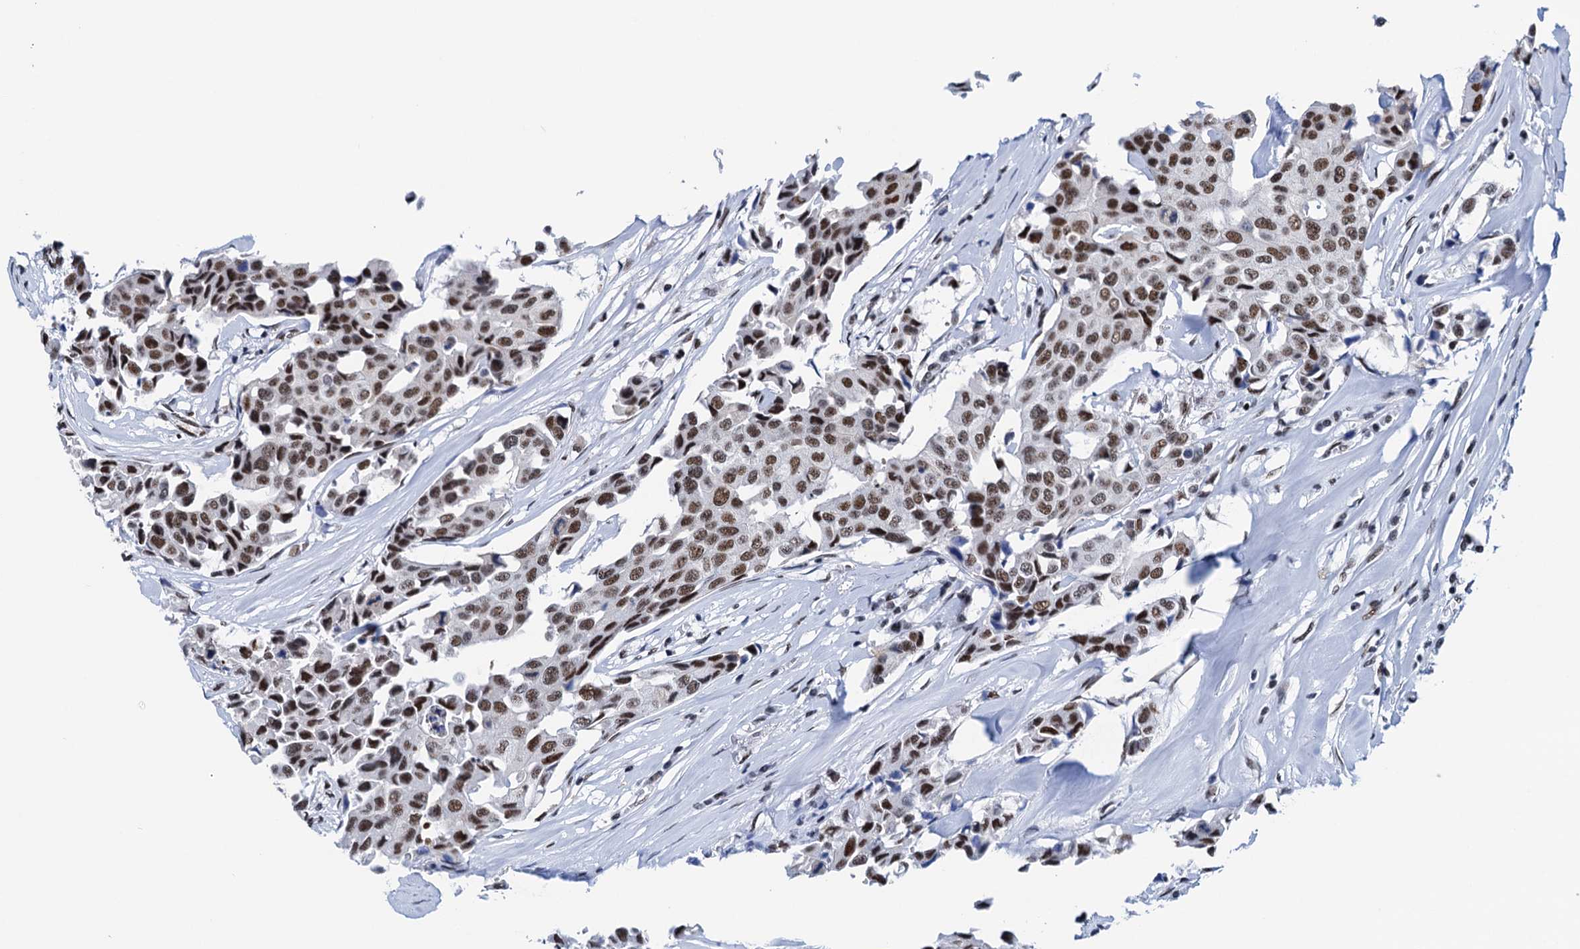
{"staining": {"intensity": "moderate", "quantity": ">75%", "location": "nuclear"}, "tissue": "breast cancer", "cell_type": "Tumor cells", "image_type": "cancer", "snomed": [{"axis": "morphology", "description": "Duct carcinoma"}, {"axis": "topography", "description": "Breast"}], "caption": "This photomicrograph reveals immunohistochemistry (IHC) staining of human breast cancer (intraductal carcinoma), with medium moderate nuclear positivity in about >75% of tumor cells.", "gene": "SLTM", "patient": {"sex": "female", "age": 80}}